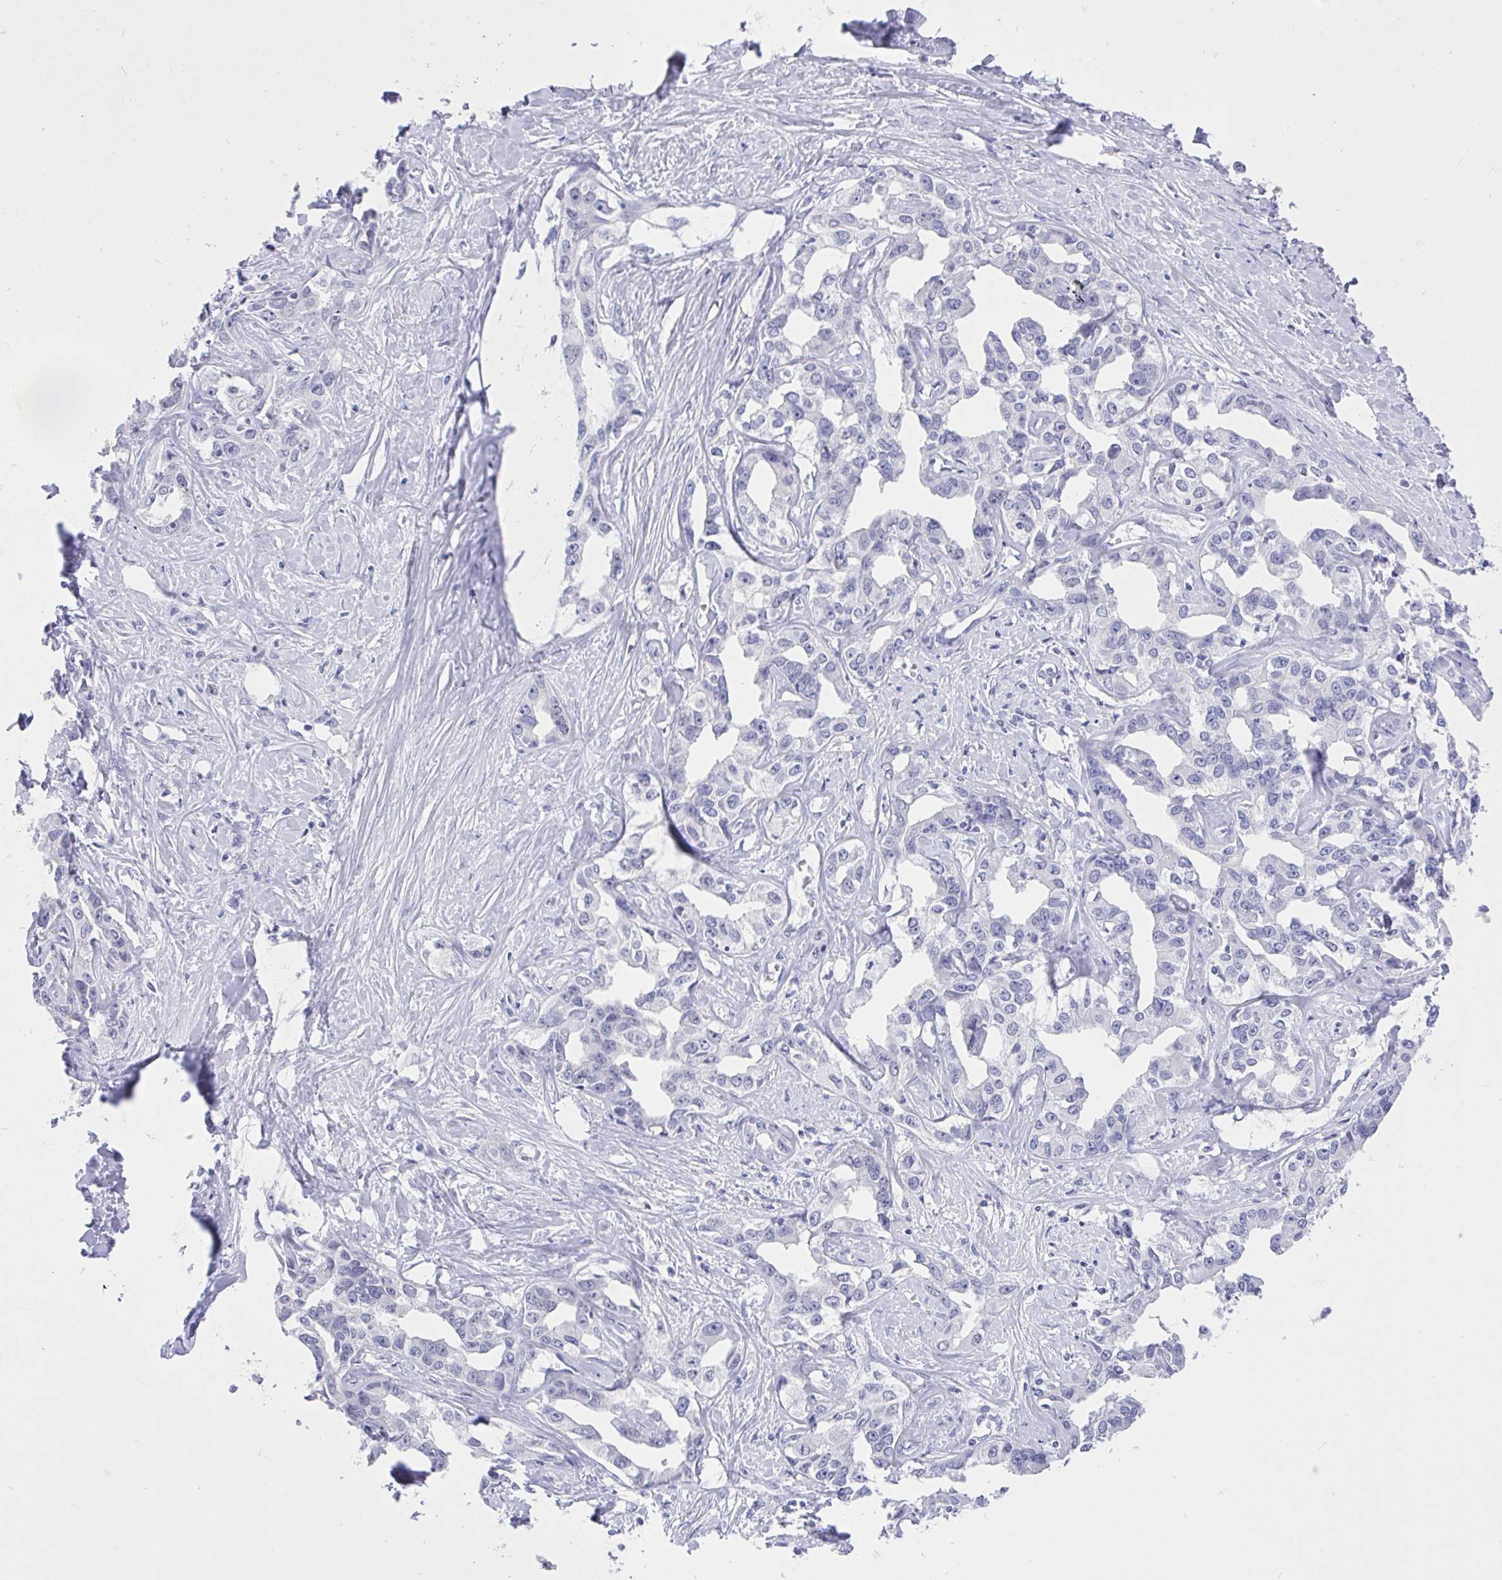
{"staining": {"intensity": "negative", "quantity": "none", "location": "none"}, "tissue": "liver cancer", "cell_type": "Tumor cells", "image_type": "cancer", "snomed": [{"axis": "morphology", "description": "Cholangiocarcinoma"}, {"axis": "topography", "description": "Liver"}], "caption": "High magnification brightfield microscopy of cholangiocarcinoma (liver) stained with DAB (3,3'-diaminobenzidine) (brown) and counterstained with hematoxylin (blue): tumor cells show no significant expression. Nuclei are stained in blue.", "gene": "MS4A12", "patient": {"sex": "male", "age": 59}}